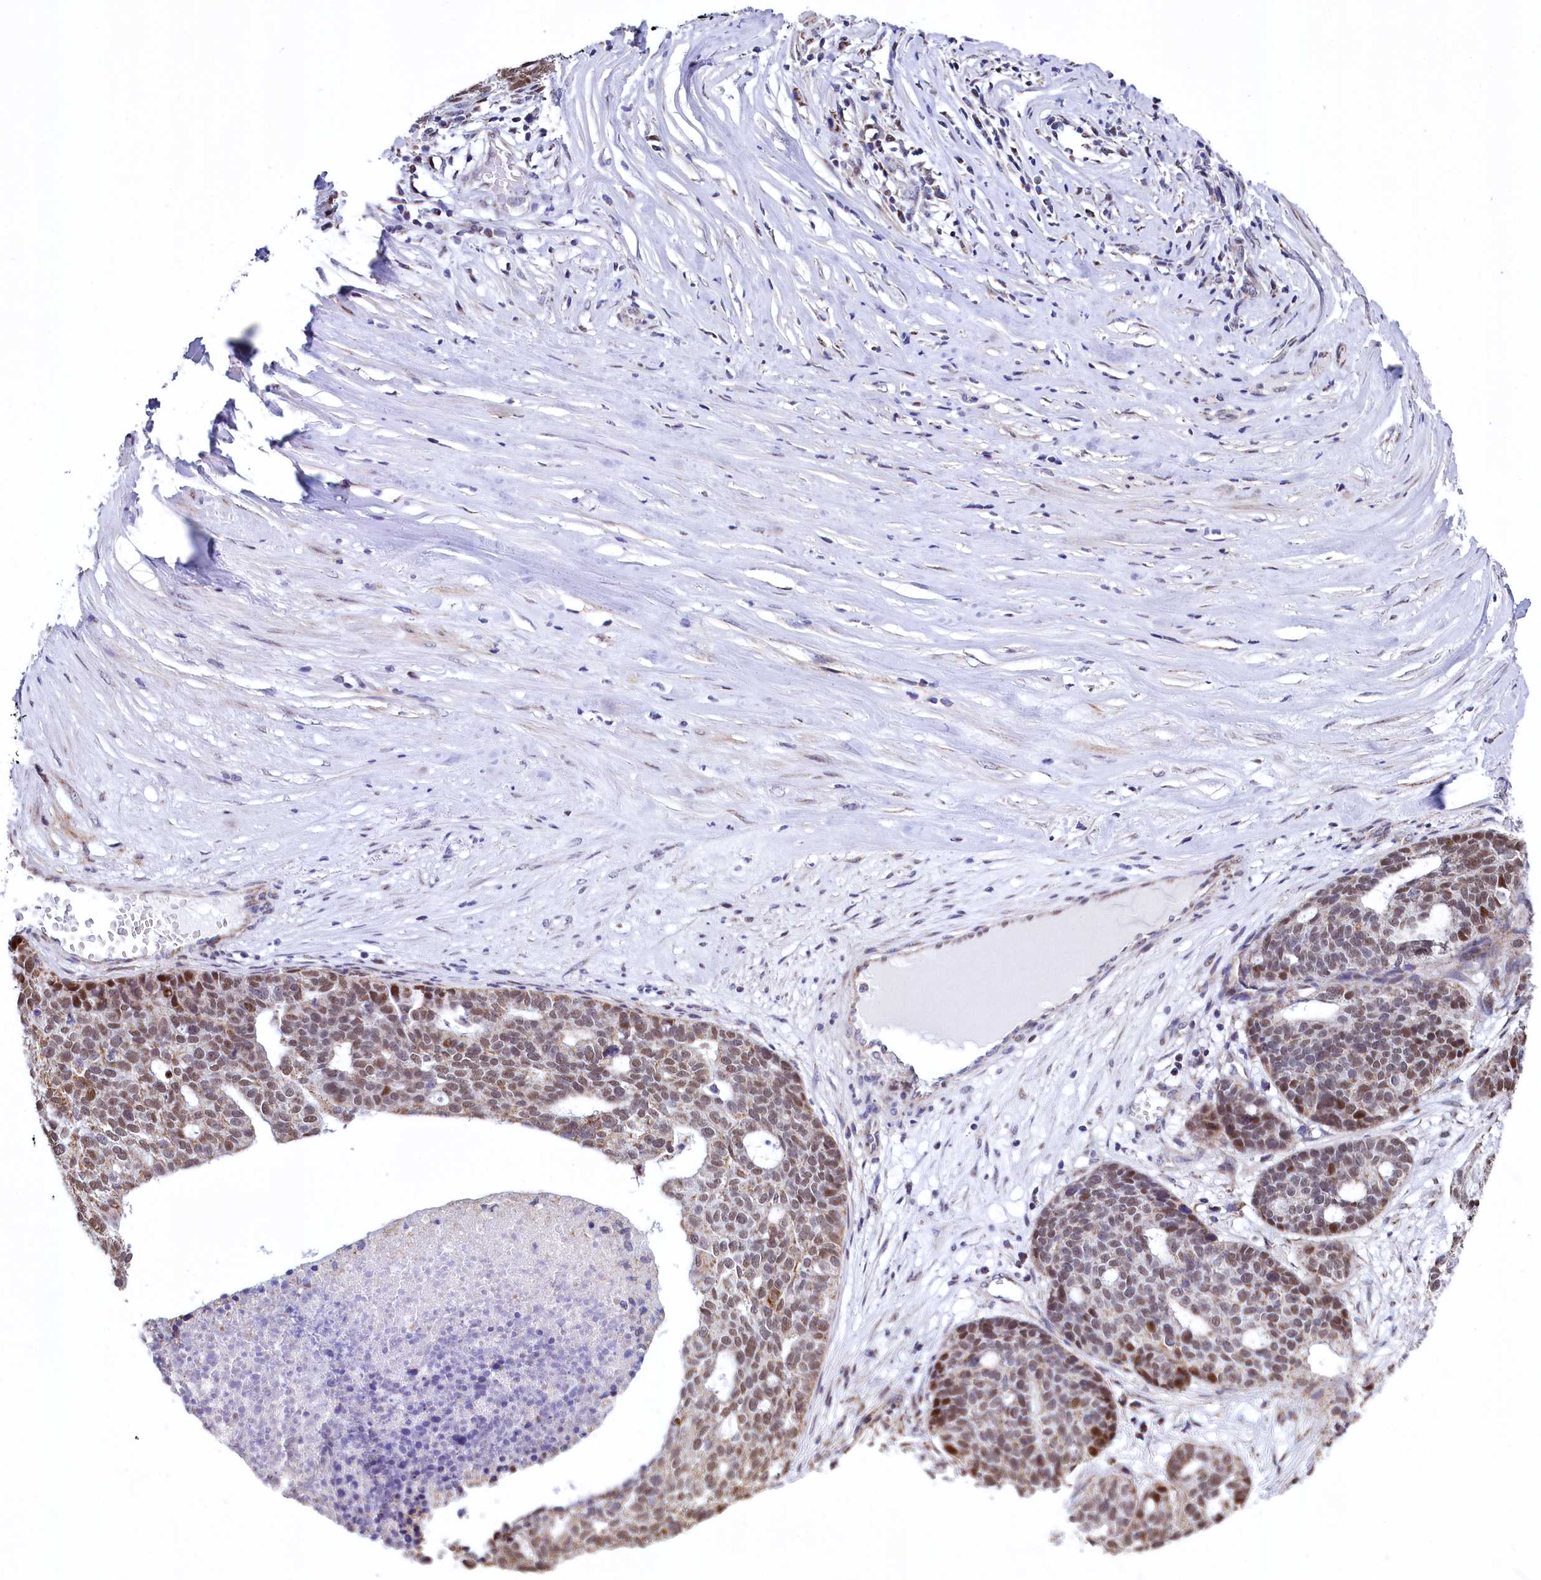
{"staining": {"intensity": "moderate", "quantity": "25%-75%", "location": "cytoplasmic/membranous,nuclear"}, "tissue": "ovarian cancer", "cell_type": "Tumor cells", "image_type": "cancer", "snomed": [{"axis": "morphology", "description": "Cystadenocarcinoma, serous, NOS"}, {"axis": "topography", "description": "Ovary"}], "caption": "DAB (3,3'-diaminobenzidine) immunohistochemical staining of human ovarian cancer (serous cystadenocarcinoma) reveals moderate cytoplasmic/membranous and nuclear protein positivity in approximately 25%-75% of tumor cells. (Brightfield microscopy of DAB IHC at high magnification).", "gene": "MORN3", "patient": {"sex": "female", "age": 59}}